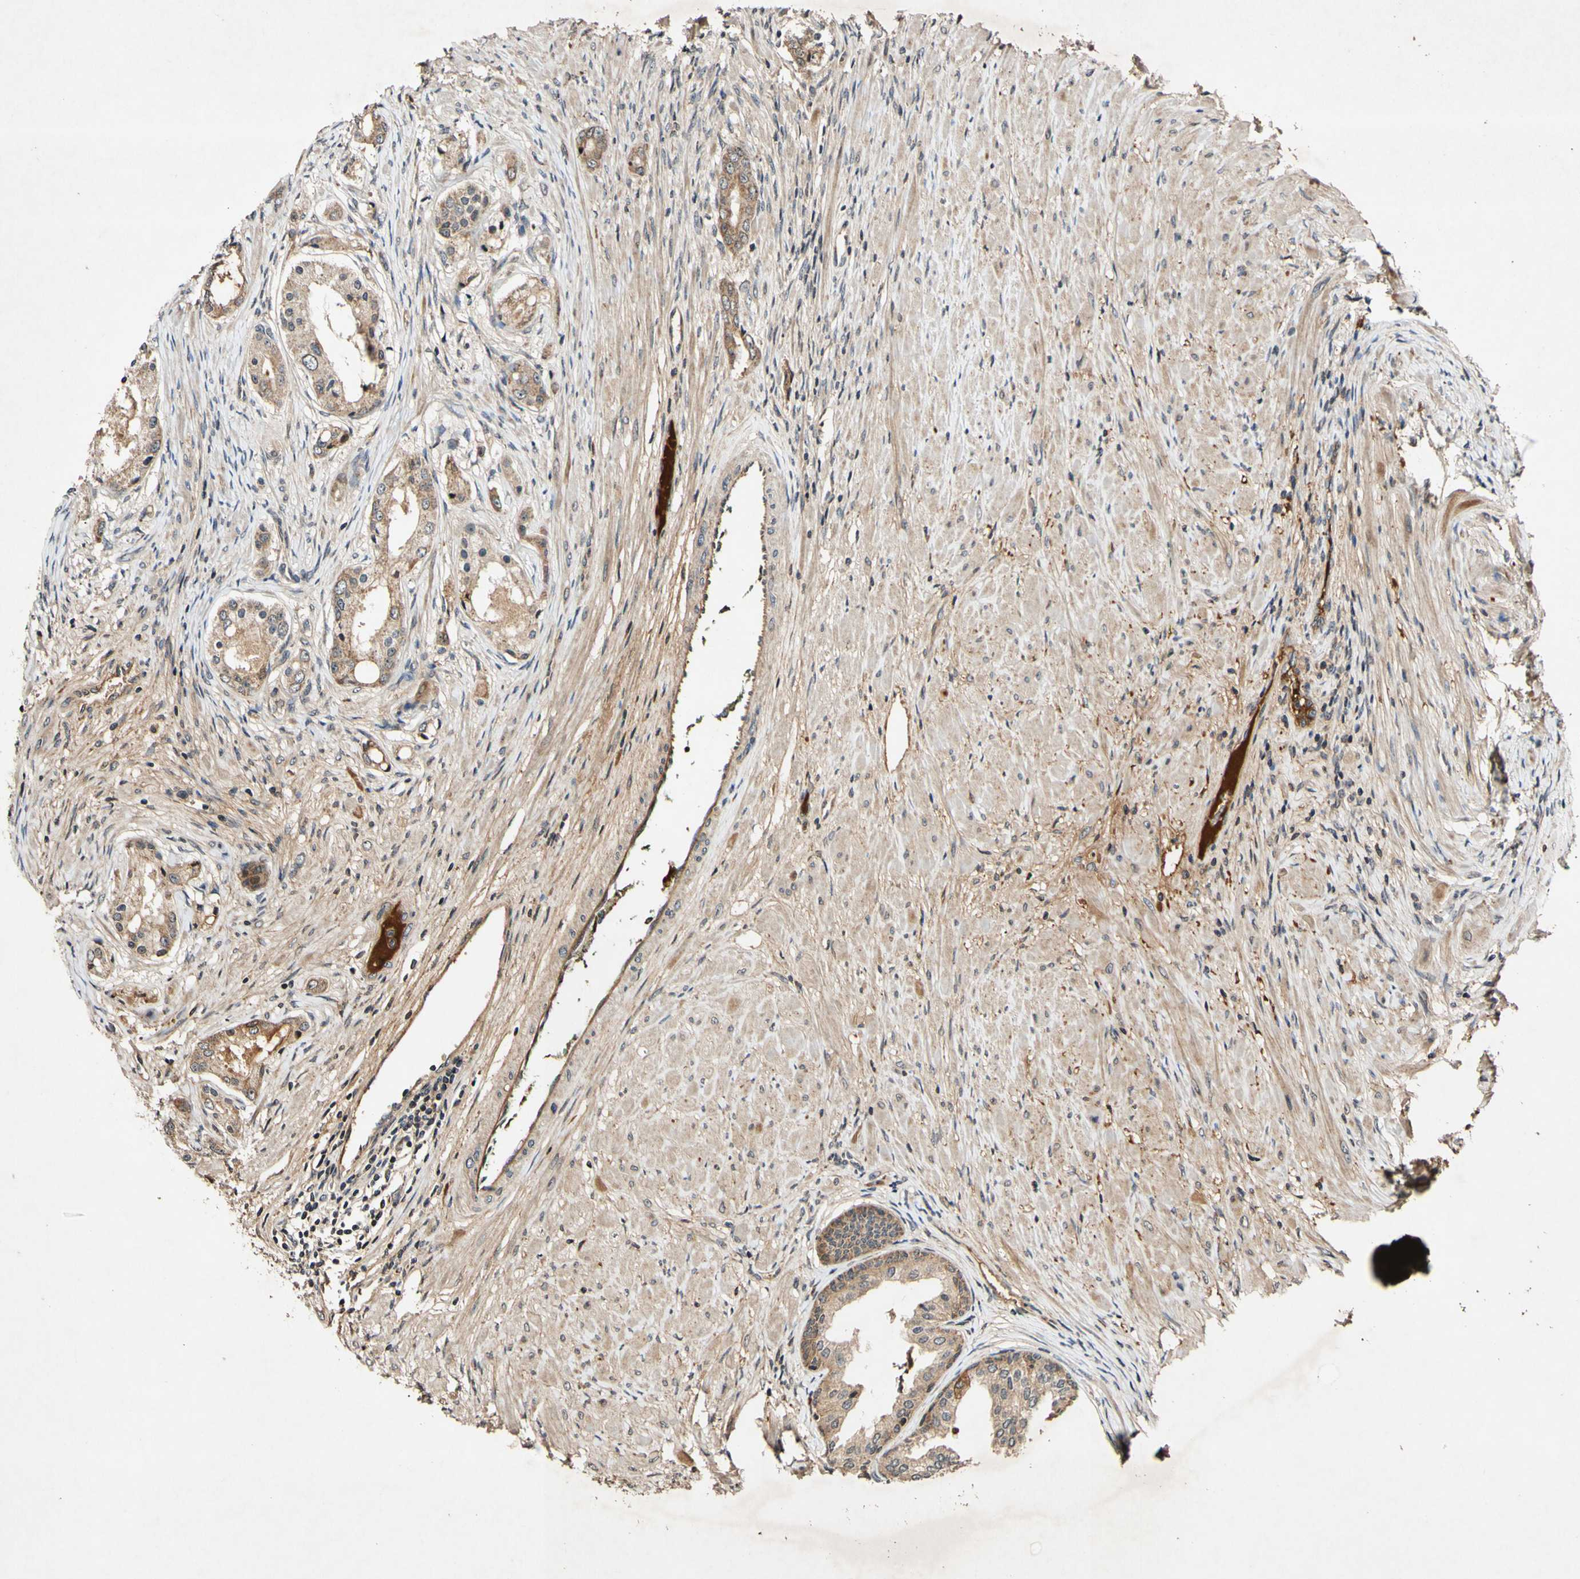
{"staining": {"intensity": "moderate", "quantity": ">75%", "location": "cytoplasmic/membranous"}, "tissue": "prostate cancer", "cell_type": "Tumor cells", "image_type": "cancer", "snomed": [{"axis": "morphology", "description": "Adenocarcinoma, High grade"}, {"axis": "topography", "description": "Prostate"}], "caption": "Prostate cancer (adenocarcinoma (high-grade)) tissue shows moderate cytoplasmic/membranous positivity in about >75% of tumor cells, visualized by immunohistochemistry.", "gene": "PLAT", "patient": {"sex": "male", "age": 59}}